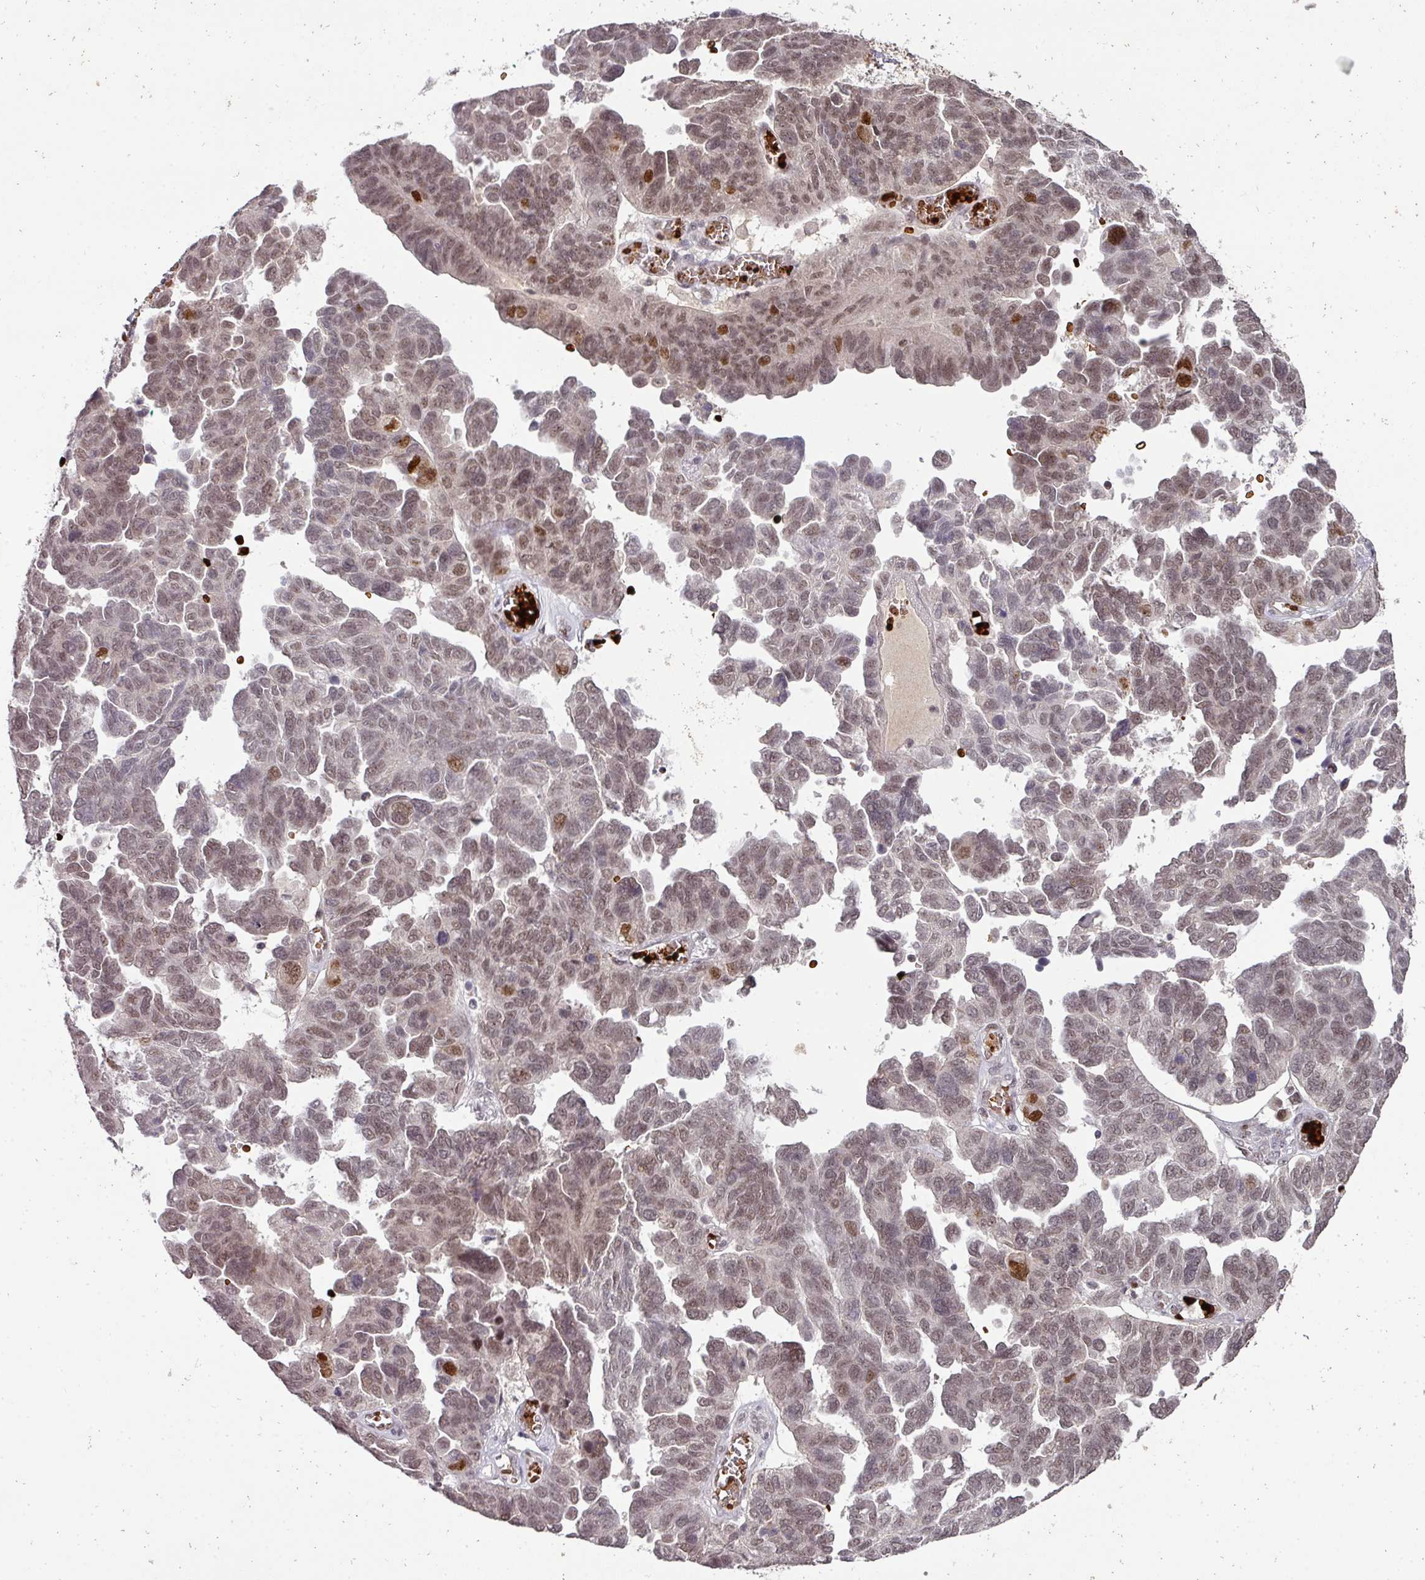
{"staining": {"intensity": "weak", "quantity": ">75%", "location": "nuclear"}, "tissue": "ovarian cancer", "cell_type": "Tumor cells", "image_type": "cancer", "snomed": [{"axis": "morphology", "description": "Cystadenocarcinoma, serous, NOS"}, {"axis": "topography", "description": "Ovary"}], "caption": "Protein staining of ovarian cancer (serous cystadenocarcinoma) tissue exhibits weak nuclear expression in approximately >75% of tumor cells.", "gene": "NEIL1", "patient": {"sex": "female", "age": 64}}